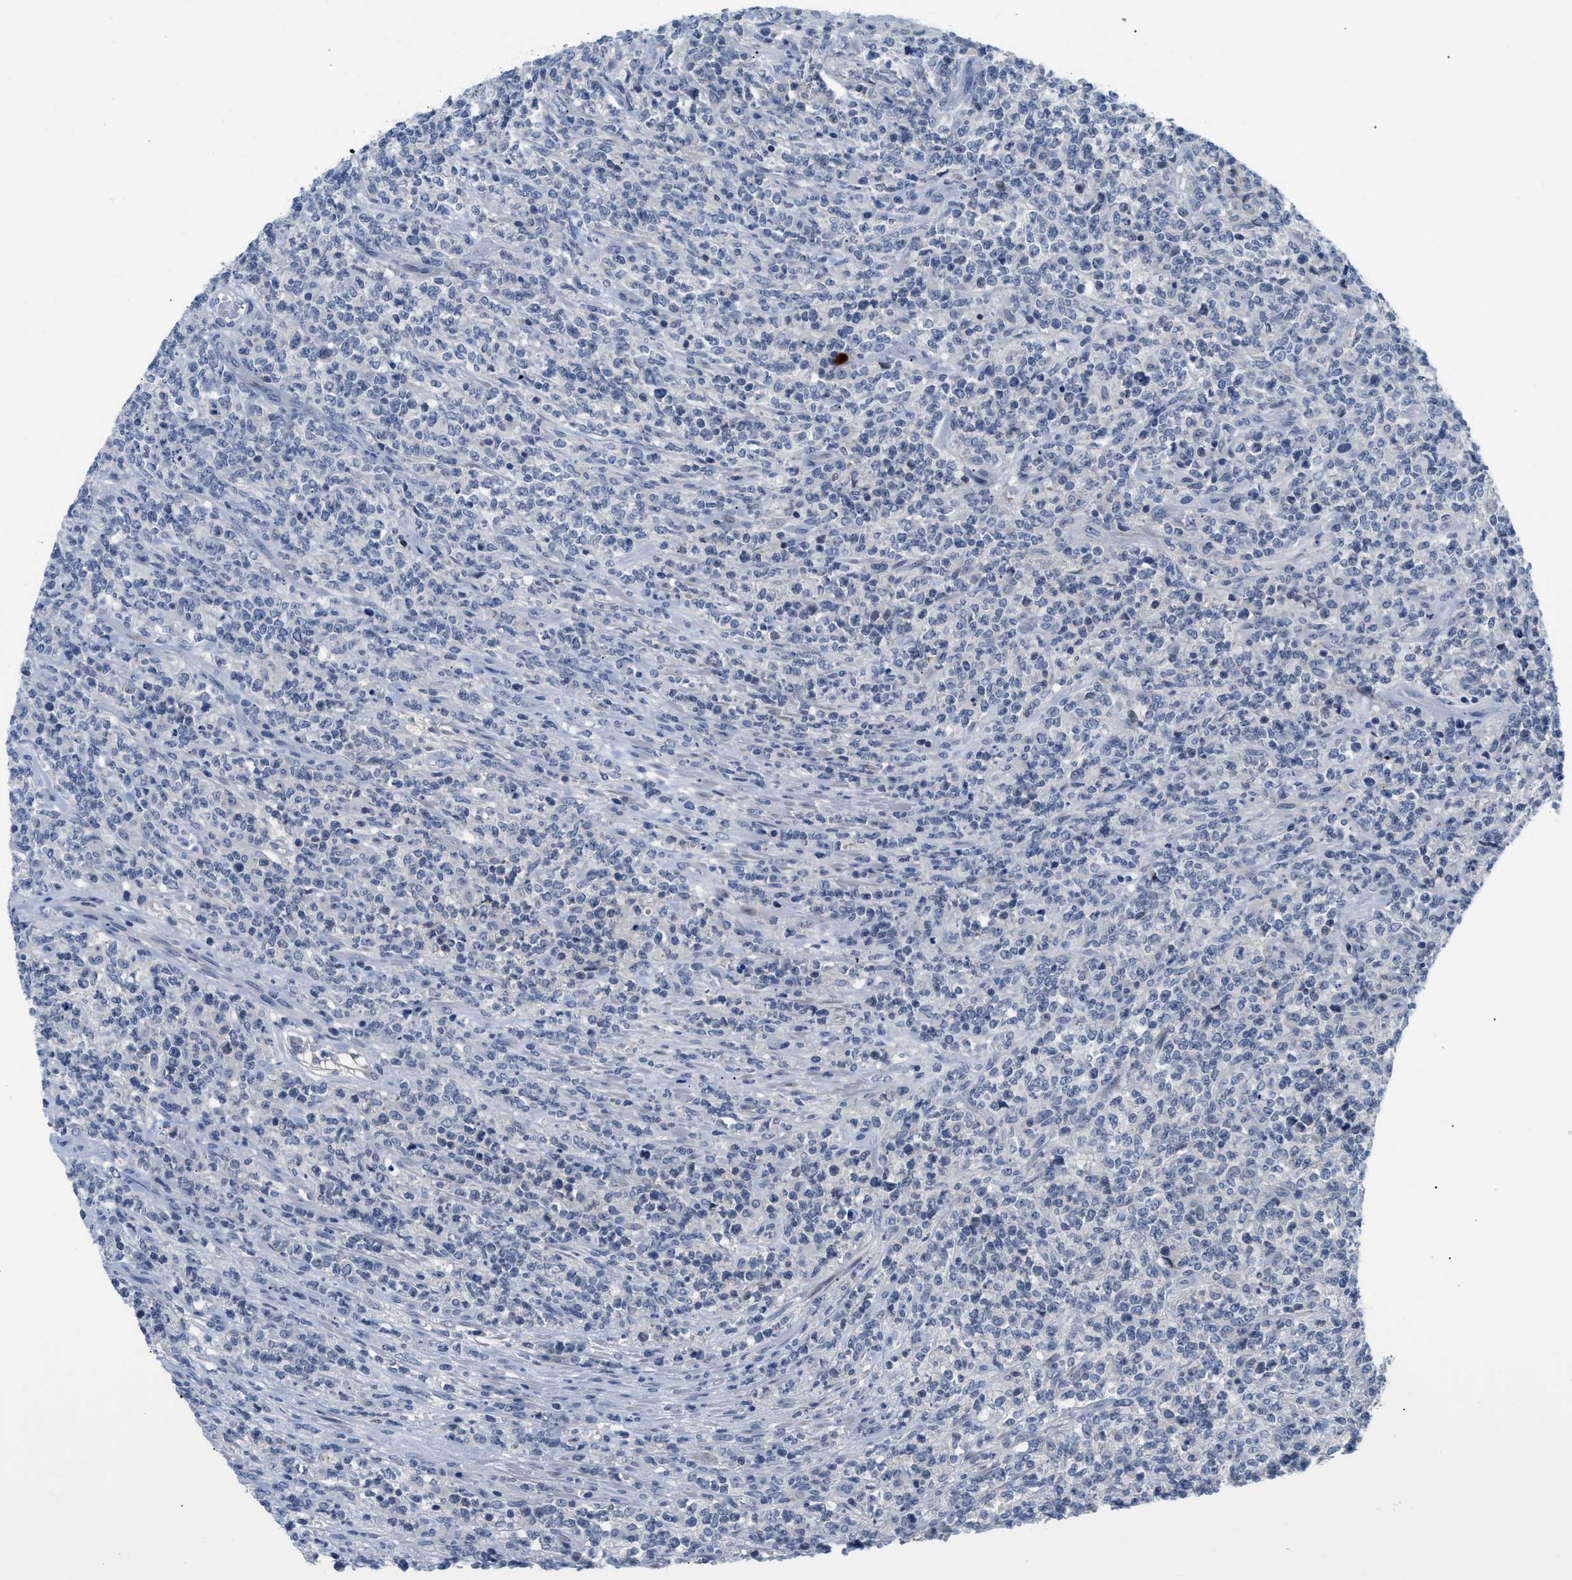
{"staining": {"intensity": "negative", "quantity": "none", "location": "none"}, "tissue": "lymphoma", "cell_type": "Tumor cells", "image_type": "cancer", "snomed": [{"axis": "morphology", "description": "Malignant lymphoma, non-Hodgkin's type, High grade"}, {"axis": "topography", "description": "Soft tissue"}], "caption": "Lymphoma stained for a protein using immunohistochemistry demonstrates no positivity tumor cells.", "gene": "OR9K2", "patient": {"sex": "male", "age": 18}}